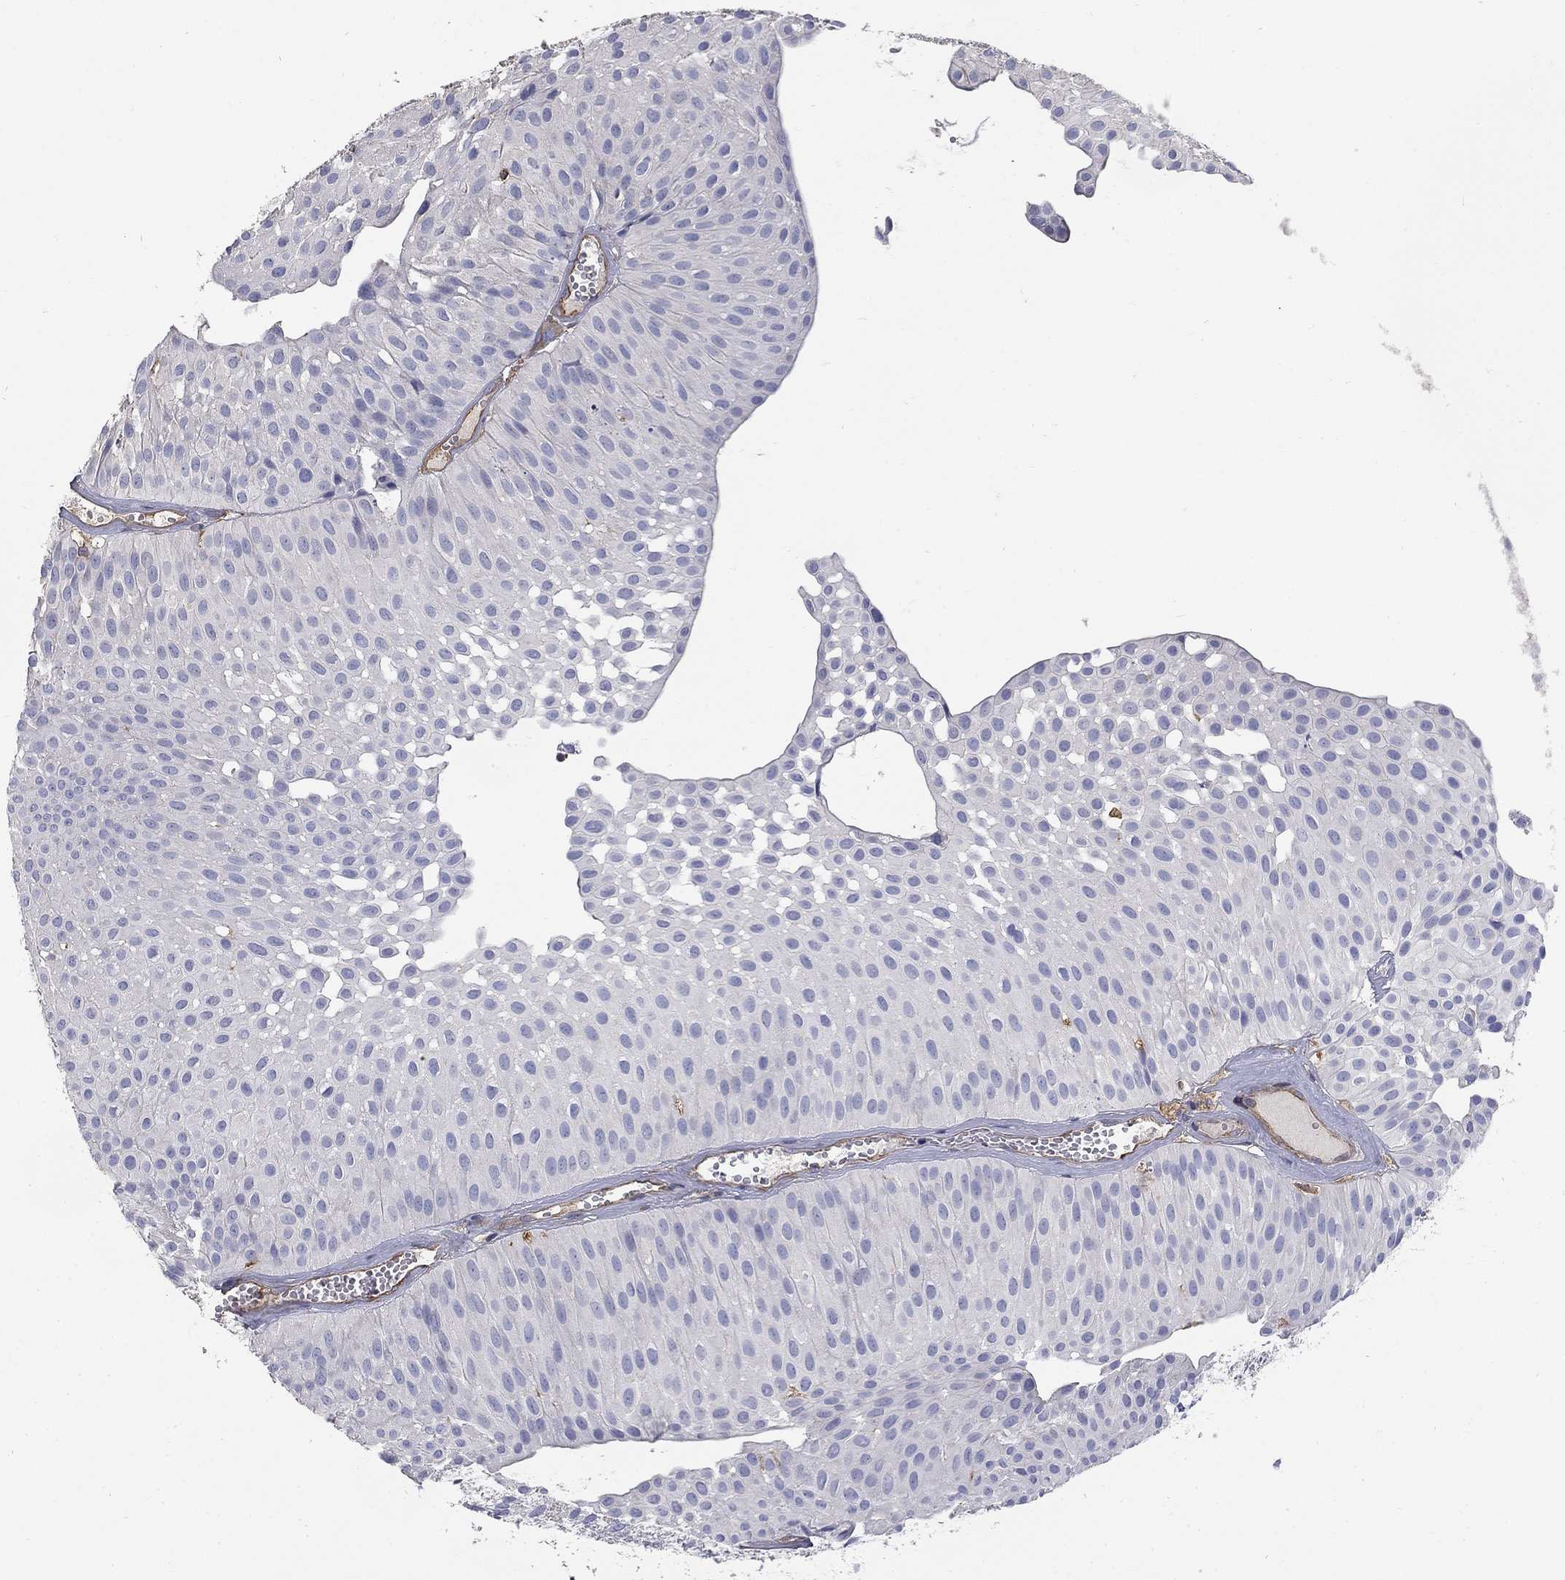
{"staining": {"intensity": "negative", "quantity": "none", "location": "none"}, "tissue": "urothelial cancer", "cell_type": "Tumor cells", "image_type": "cancer", "snomed": [{"axis": "morphology", "description": "Urothelial carcinoma, Low grade"}, {"axis": "topography", "description": "Urinary bladder"}], "caption": "The IHC histopathology image has no significant staining in tumor cells of urothelial cancer tissue.", "gene": "DPYSL2", "patient": {"sex": "male", "age": 64}}